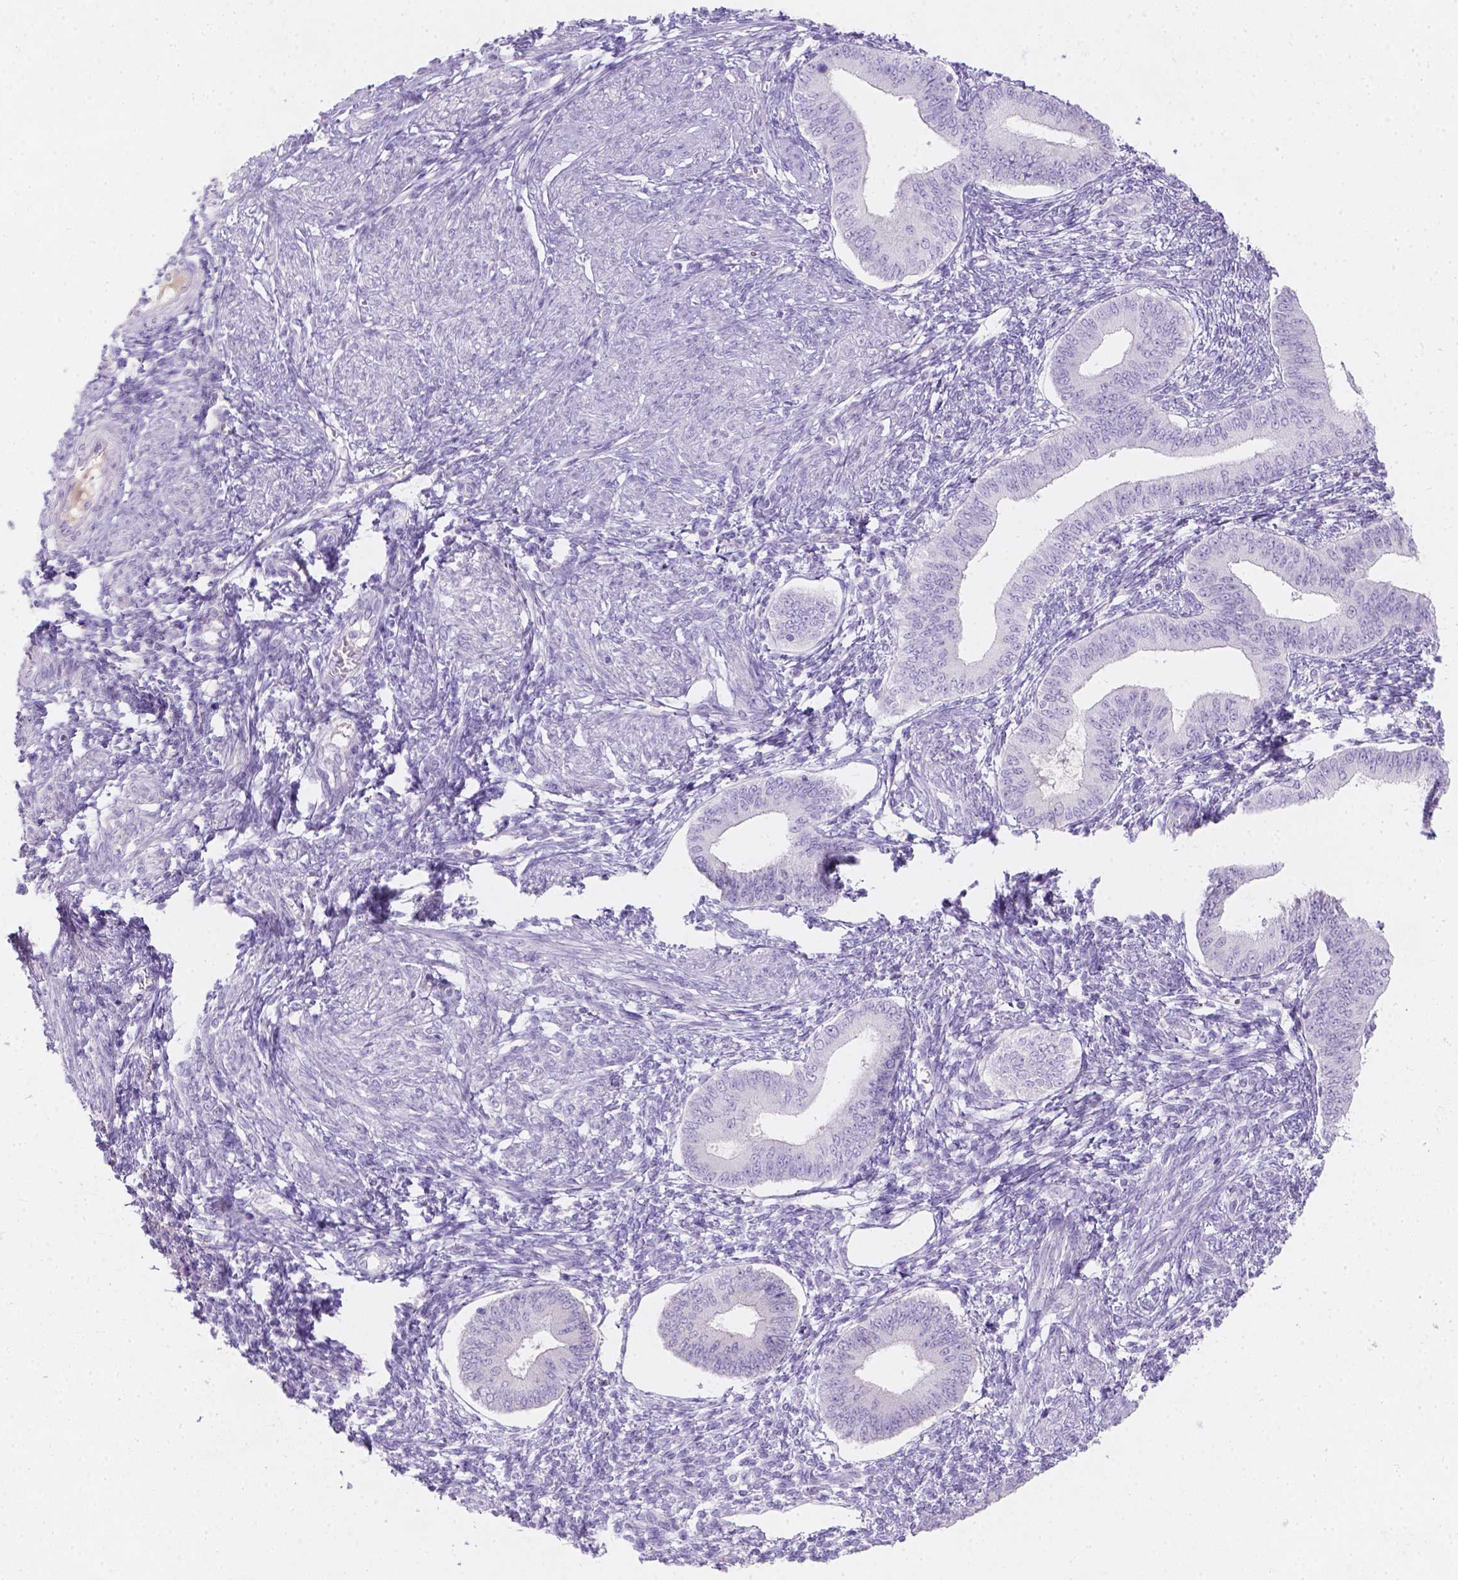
{"staining": {"intensity": "negative", "quantity": "none", "location": "none"}, "tissue": "endometrium", "cell_type": "Cells in endometrial stroma", "image_type": "normal", "snomed": [{"axis": "morphology", "description": "Normal tissue, NOS"}, {"axis": "topography", "description": "Endometrium"}], "caption": "Unremarkable endometrium was stained to show a protein in brown. There is no significant positivity in cells in endometrial stroma. The staining is performed using DAB brown chromogen with nuclei counter-stained in using hematoxylin.", "gene": "GAL3ST2", "patient": {"sex": "female", "age": 42}}